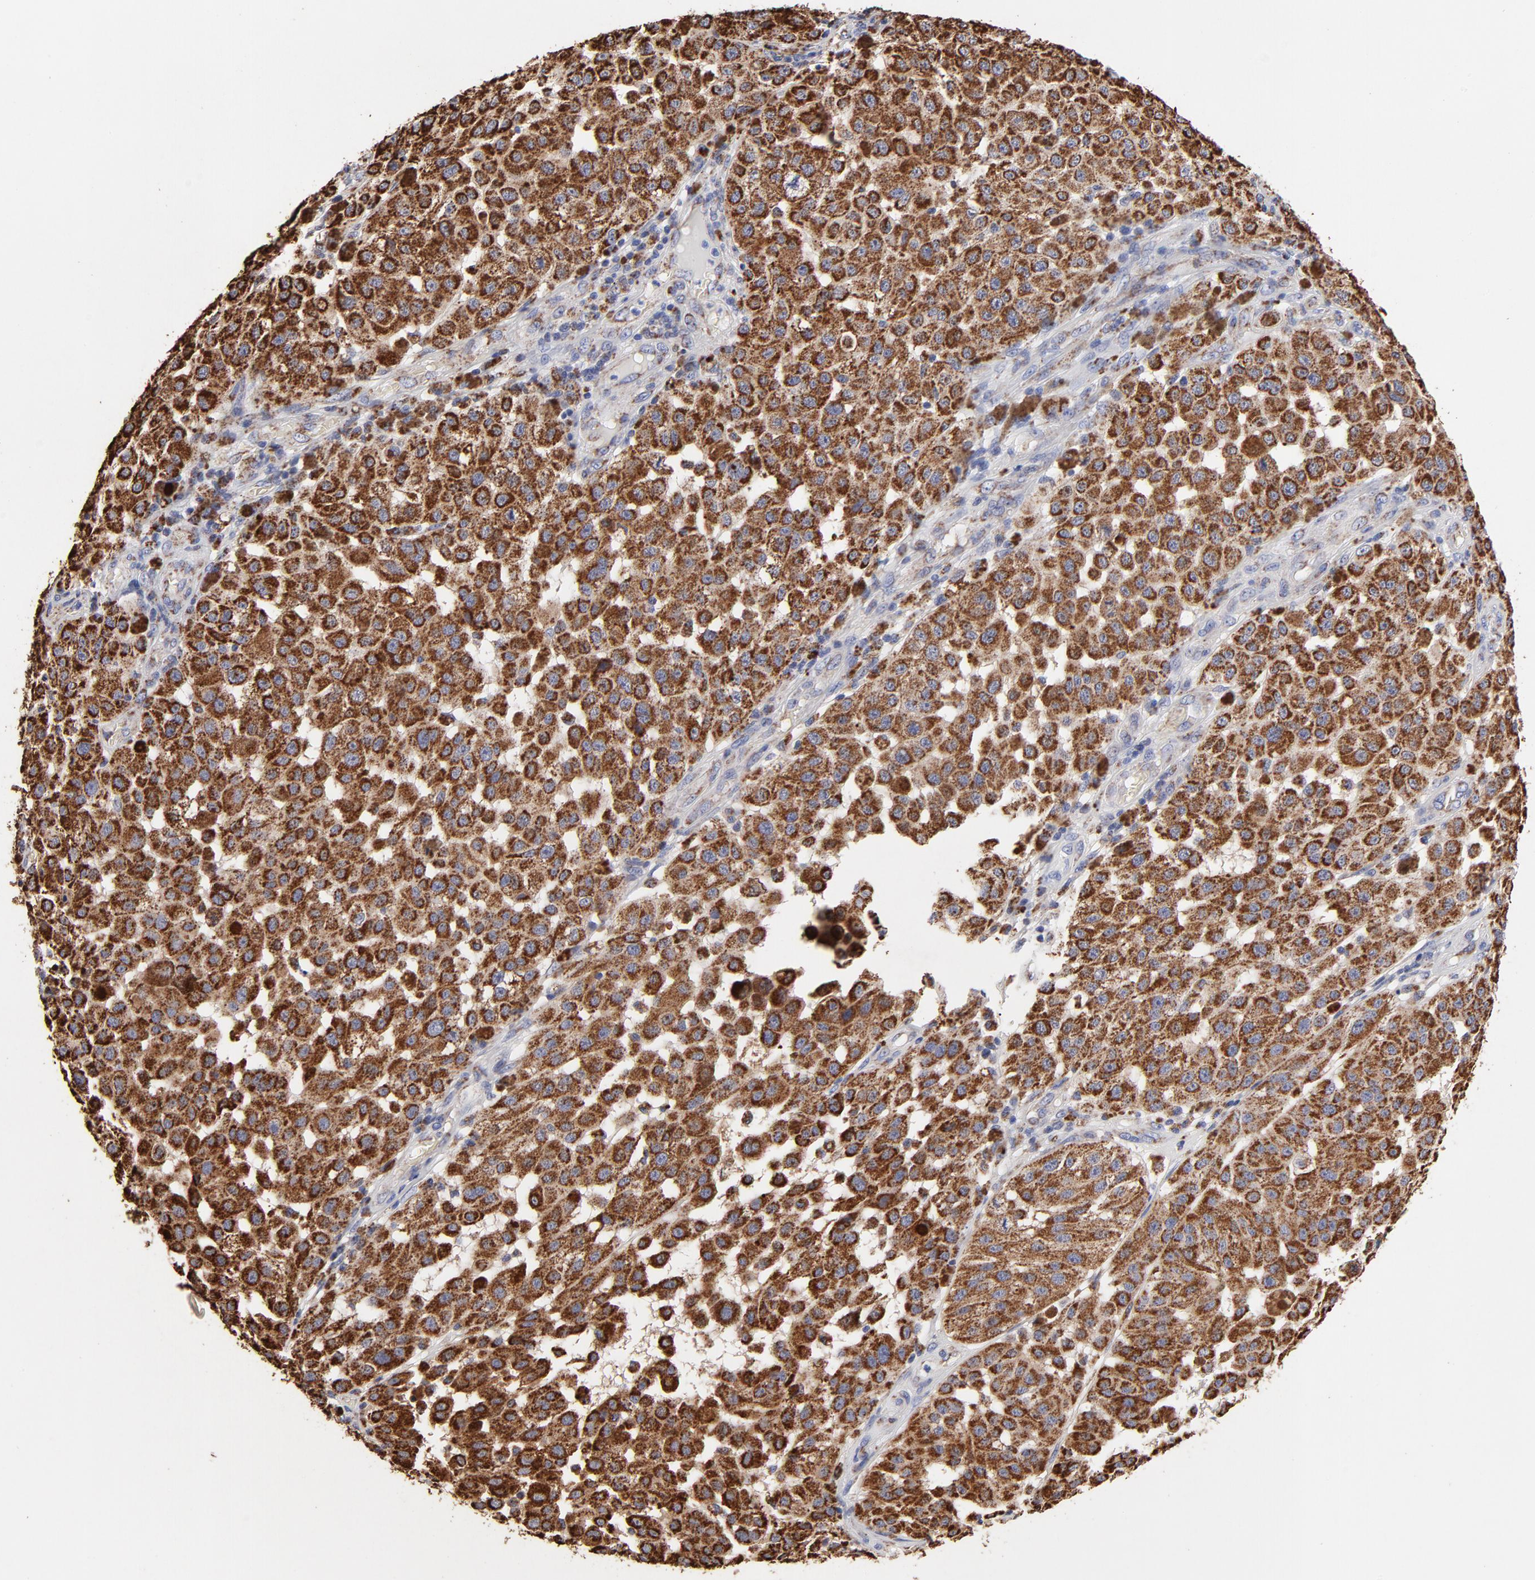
{"staining": {"intensity": "strong", "quantity": ">75%", "location": "cytoplasmic/membranous"}, "tissue": "melanoma", "cell_type": "Tumor cells", "image_type": "cancer", "snomed": [{"axis": "morphology", "description": "Malignant melanoma, NOS"}, {"axis": "topography", "description": "Skin"}], "caption": "A brown stain highlights strong cytoplasmic/membranous positivity of a protein in malignant melanoma tumor cells.", "gene": "SSBP1", "patient": {"sex": "female", "age": 64}}